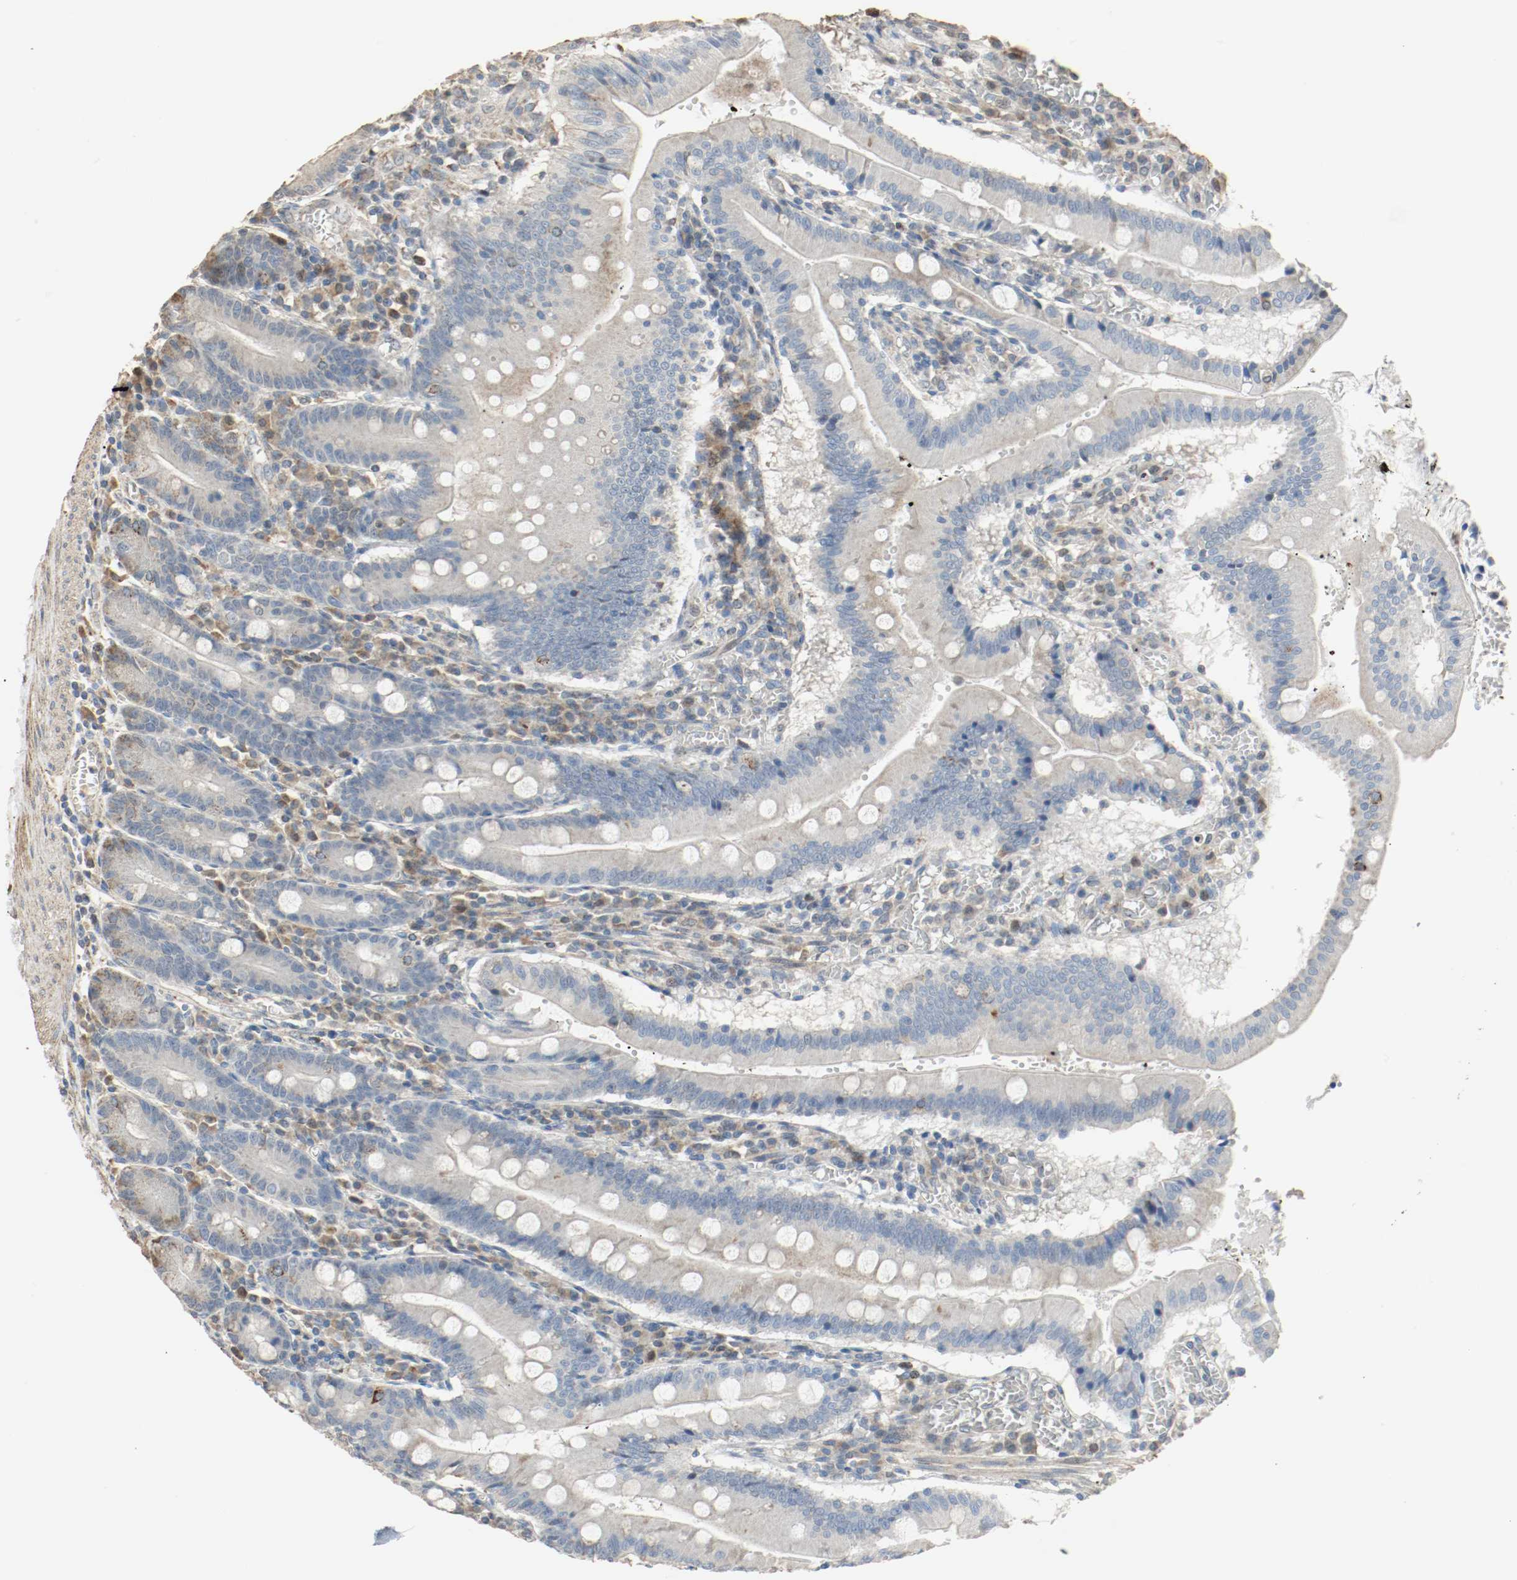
{"staining": {"intensity": "moderate", "quantity": ">75%", "location": "cytoplasmic/membranous"}, "tissue": "small intestine", "cell_type": "Glandular cells", "image_type": "normal", "snomed": [{"axis": "morphology", "description": "Normal tissue, NOS"}, {"axis": "topography", "description": "Small intestine"}], "caption": "This is a photomicrograph of immunohistochemistry staining of normal small intestine, which shows moderate staining in the cytoplasmic/membranous of glandular cells.", "gene": "ALDH4A1", "patient": {"sex": "male", "age": 71}}